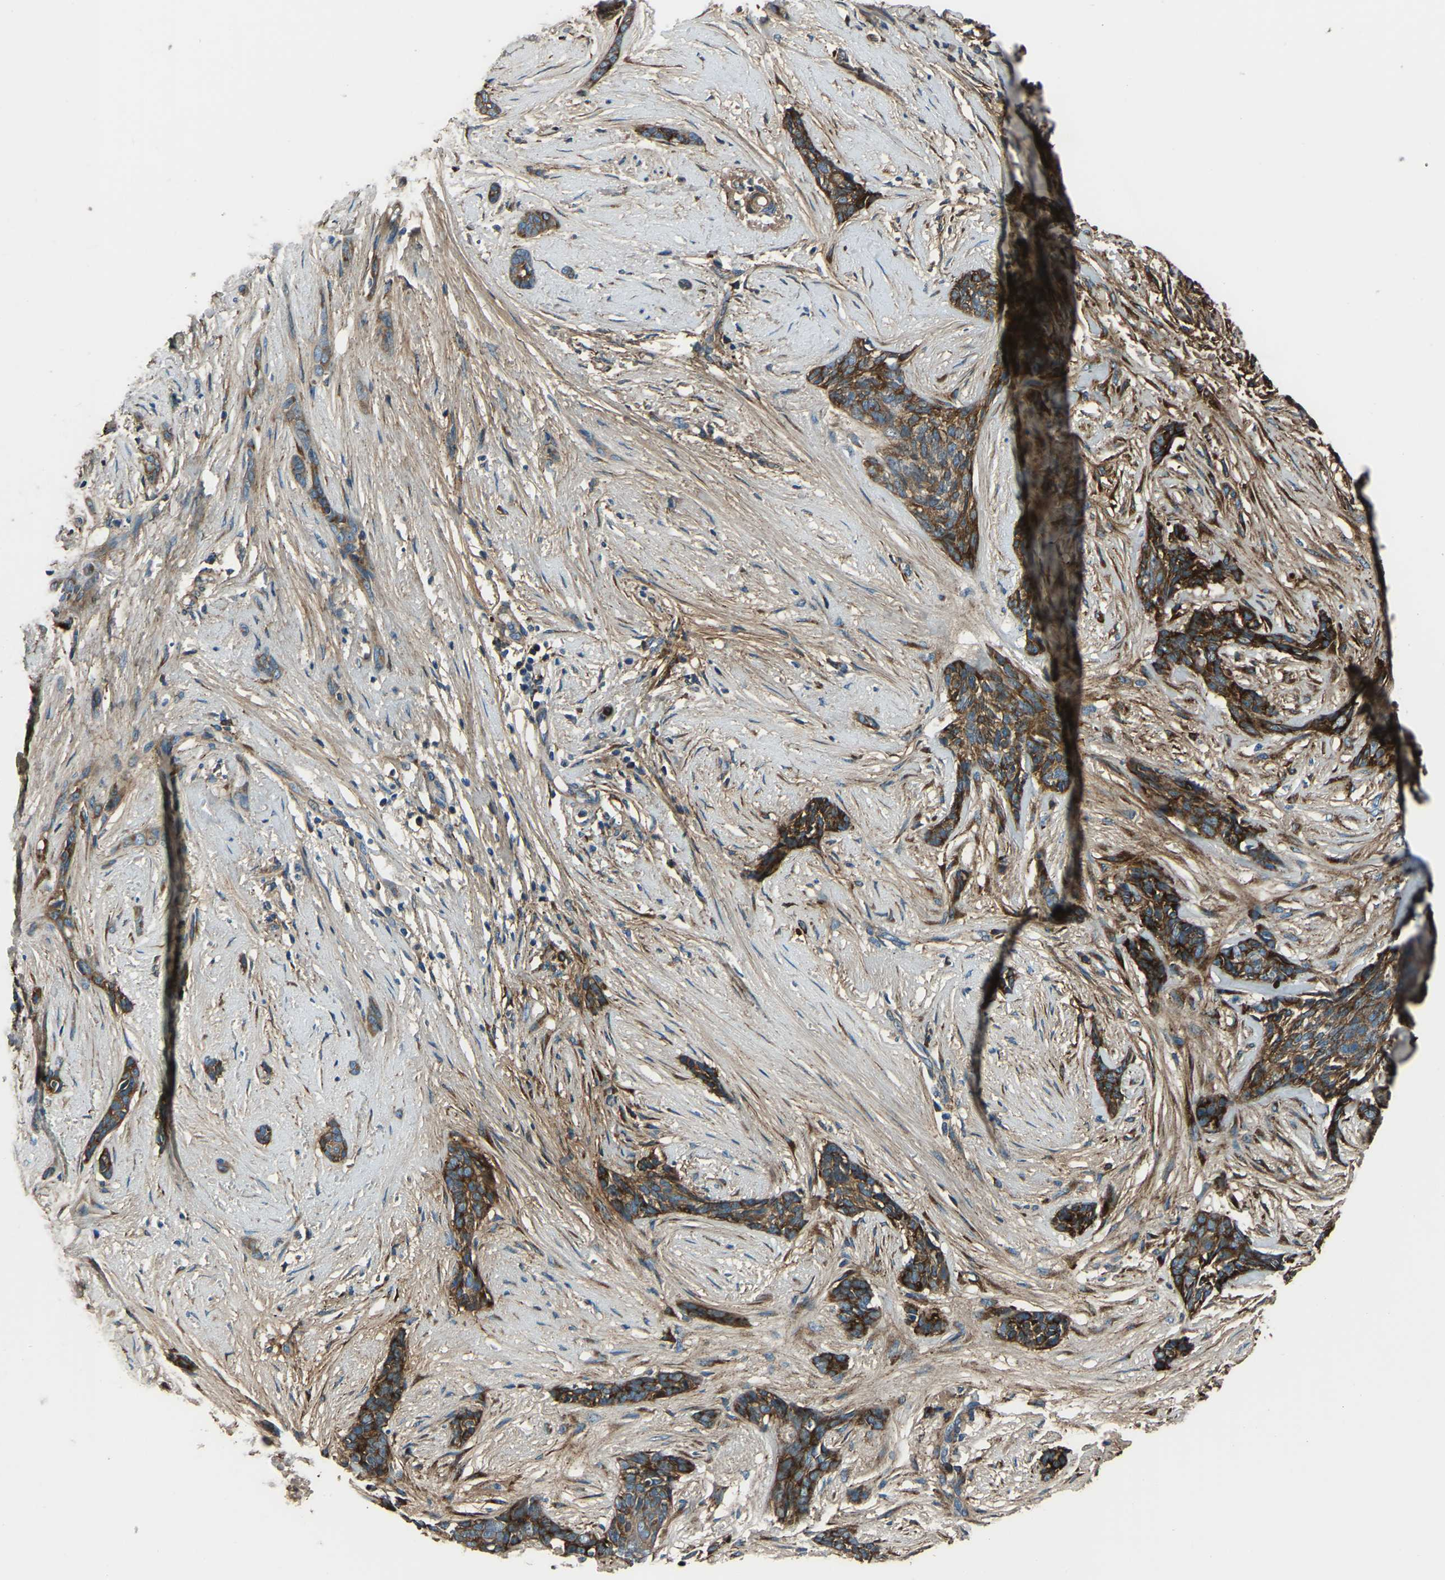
{"staining": {"intensity": "strong", "quantity": "25%-75%", "location": "cytoplasmic/membranous"}, "tissue": "skin cancer", "cell_type": "Tumor cells", "image_type": "cancer", "snomed": [{"axis": "morphology", "description": "Basal cell carcinoma"}, {"axis": "morphology", "description": "Adnexal tumor, benign"}, {"axis": "topography", "description": "Skin"}], "caption": "IHC photomicrograph of basal cell carcinoma (skin) stained for a protein (brown), which displays high levels of strong cytoplasmic/membranous expression in approximately 25%-75% of tumor cells.", "gene": "COL3A1", "patient": {"sex": "female", "age": 42}}